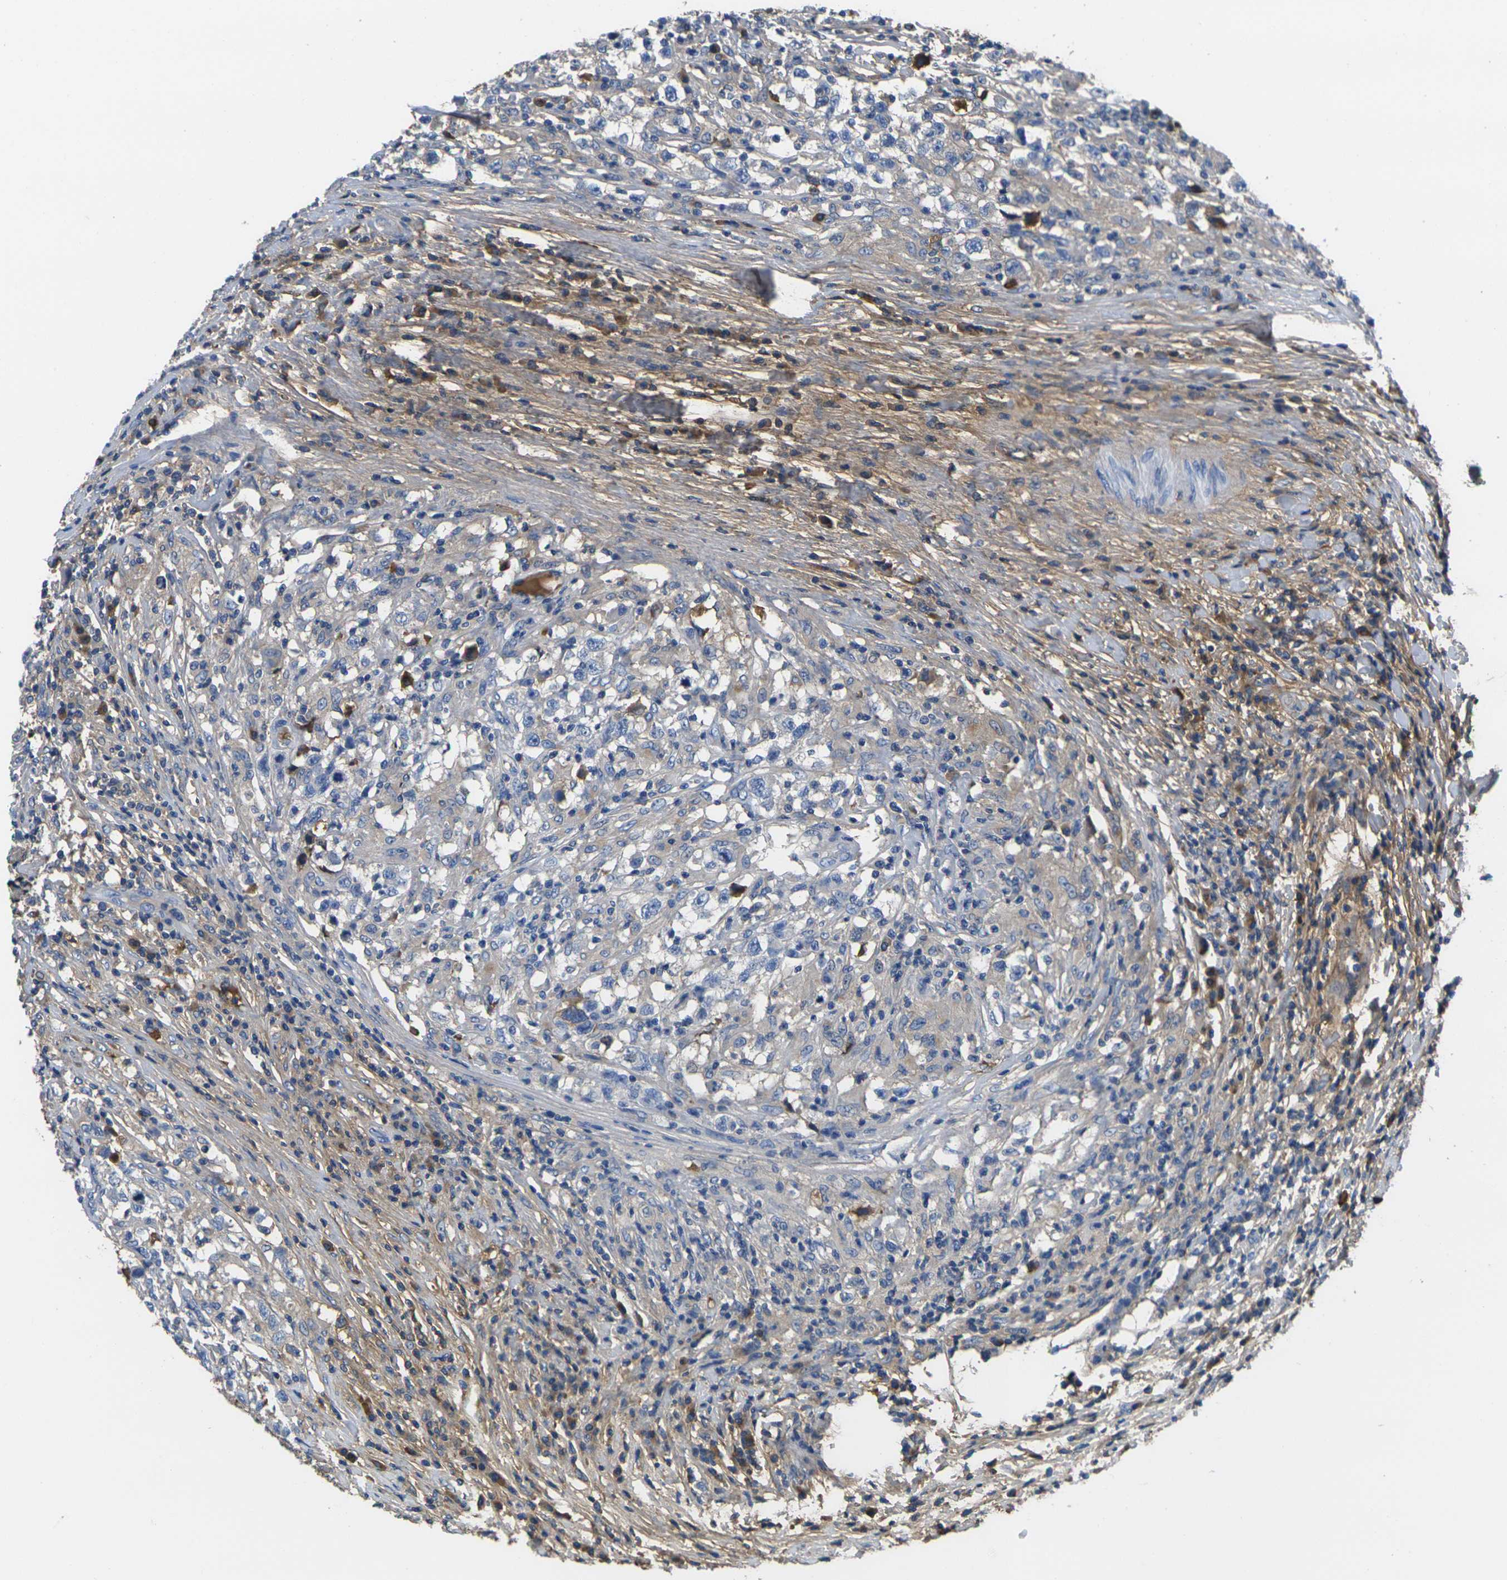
{"staining": {"intensity": "negative", "quantity": "none", "location": "none"}, "tissue": "testis cancer", "cell_type": "Tumor cells", "image_type": "cancer", "snomed": [{"axis": "morphology", "description": "Carcinoma, Embryonal, NOS"}, {"axis": "topography", "description": "Testis"}], "caption": "Immunohistochemistry (IHC) histopathology image of embryonal carcinoma (testis) stained for a protein (brown), which demonstrates no staining in tumor cells.", "gene": "GREM2", "patient": {"sex": "male", "age": 21}}